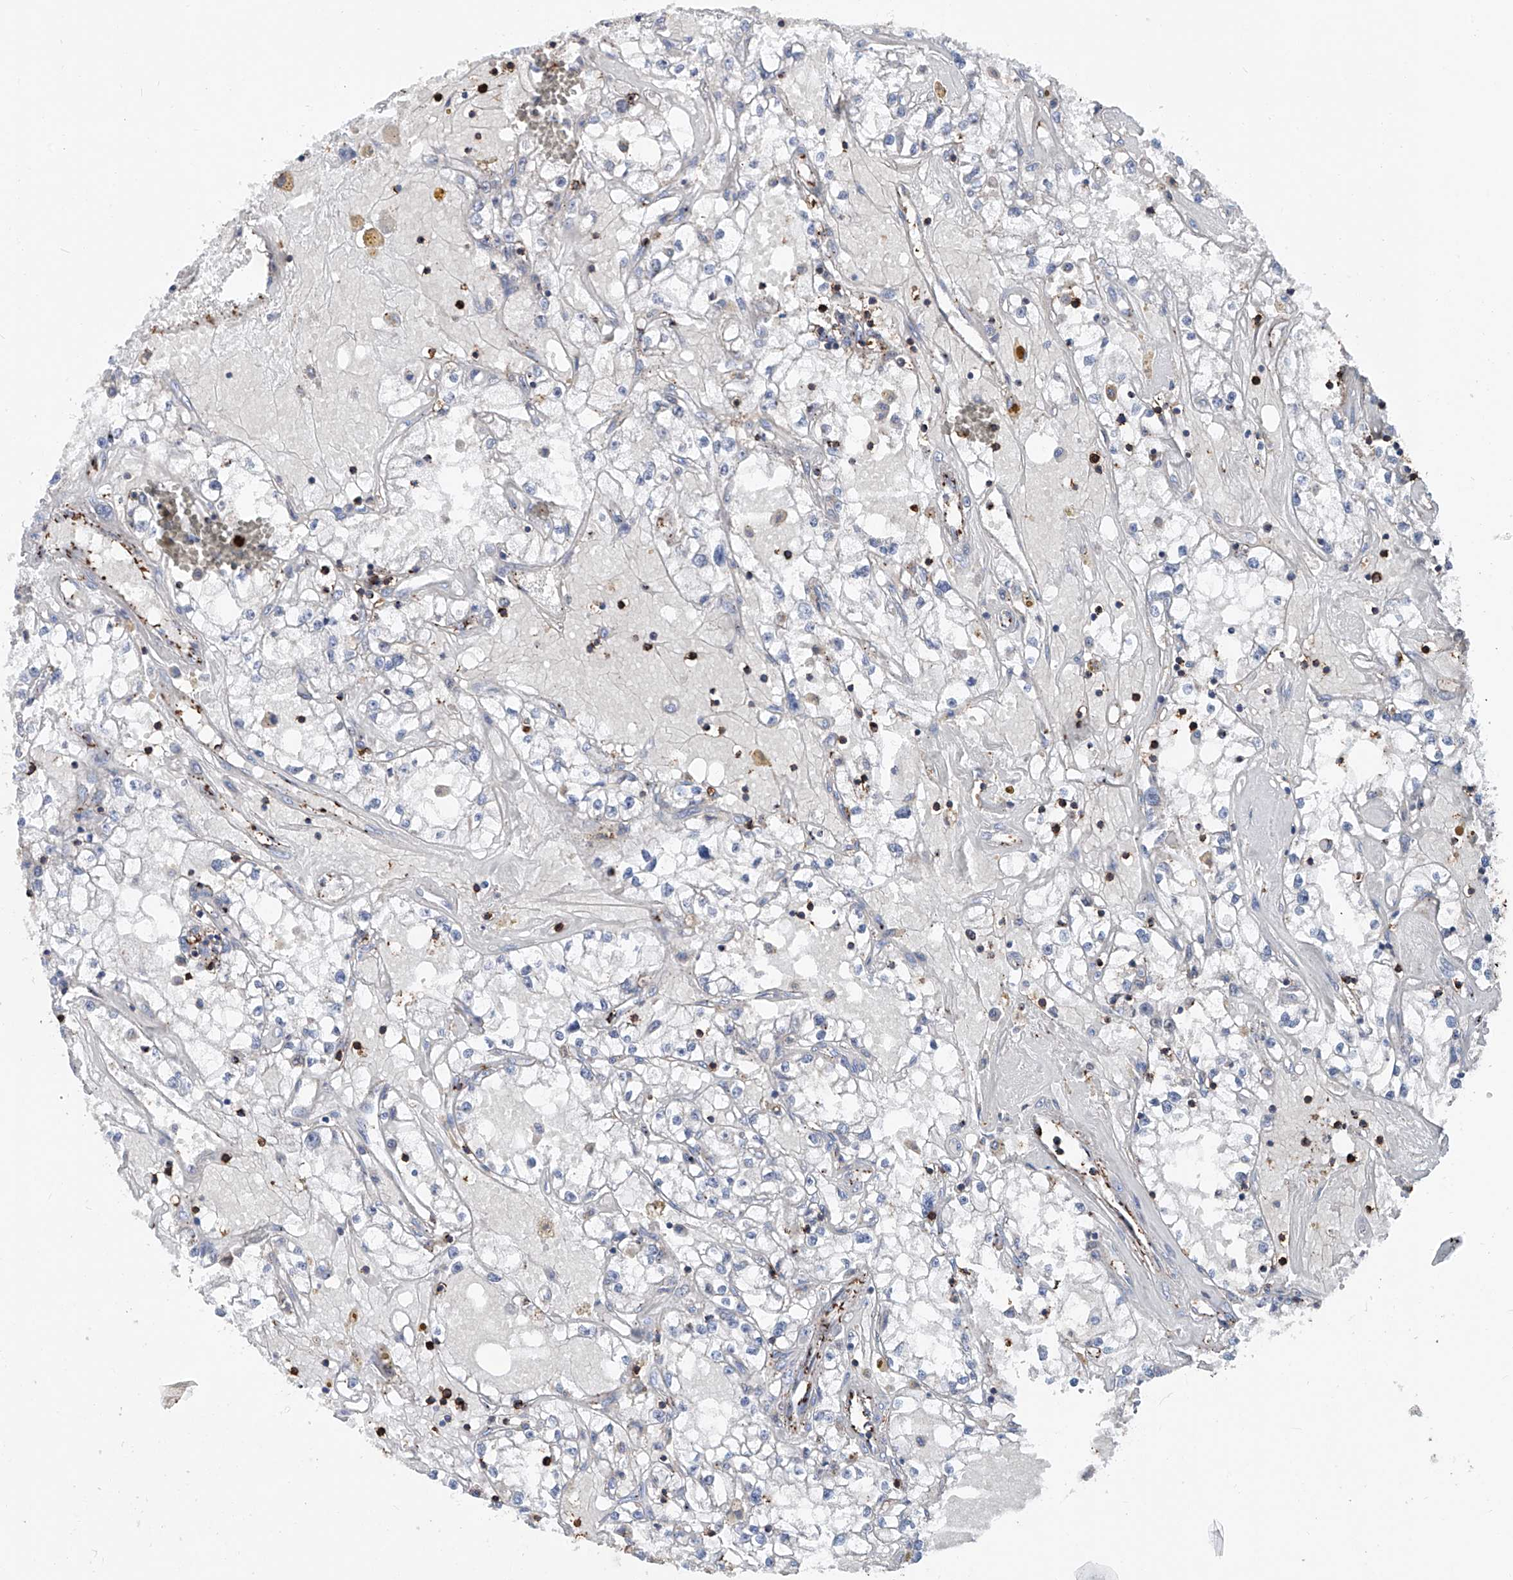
{"staining": {"intensity": "negative", "quantity": "none", "location": "none"}, "tissue": "renal cancer", "cell_type": "Tumor cells", "image_type": "cancer", "snomed": [{"axis": "morphology", "description": "Adenocarcinoma, NOS"}, {"axis": "topography", "description": "Kidney"}], "caption": "This photomicrograph is of renal cancer stained with IHC to label a protein in brown with the nuclei are counter-stained blue. There is no staining in tumor cells.", "gene": "ZNF484", "patient": {"sex": "male", "age": 56}}